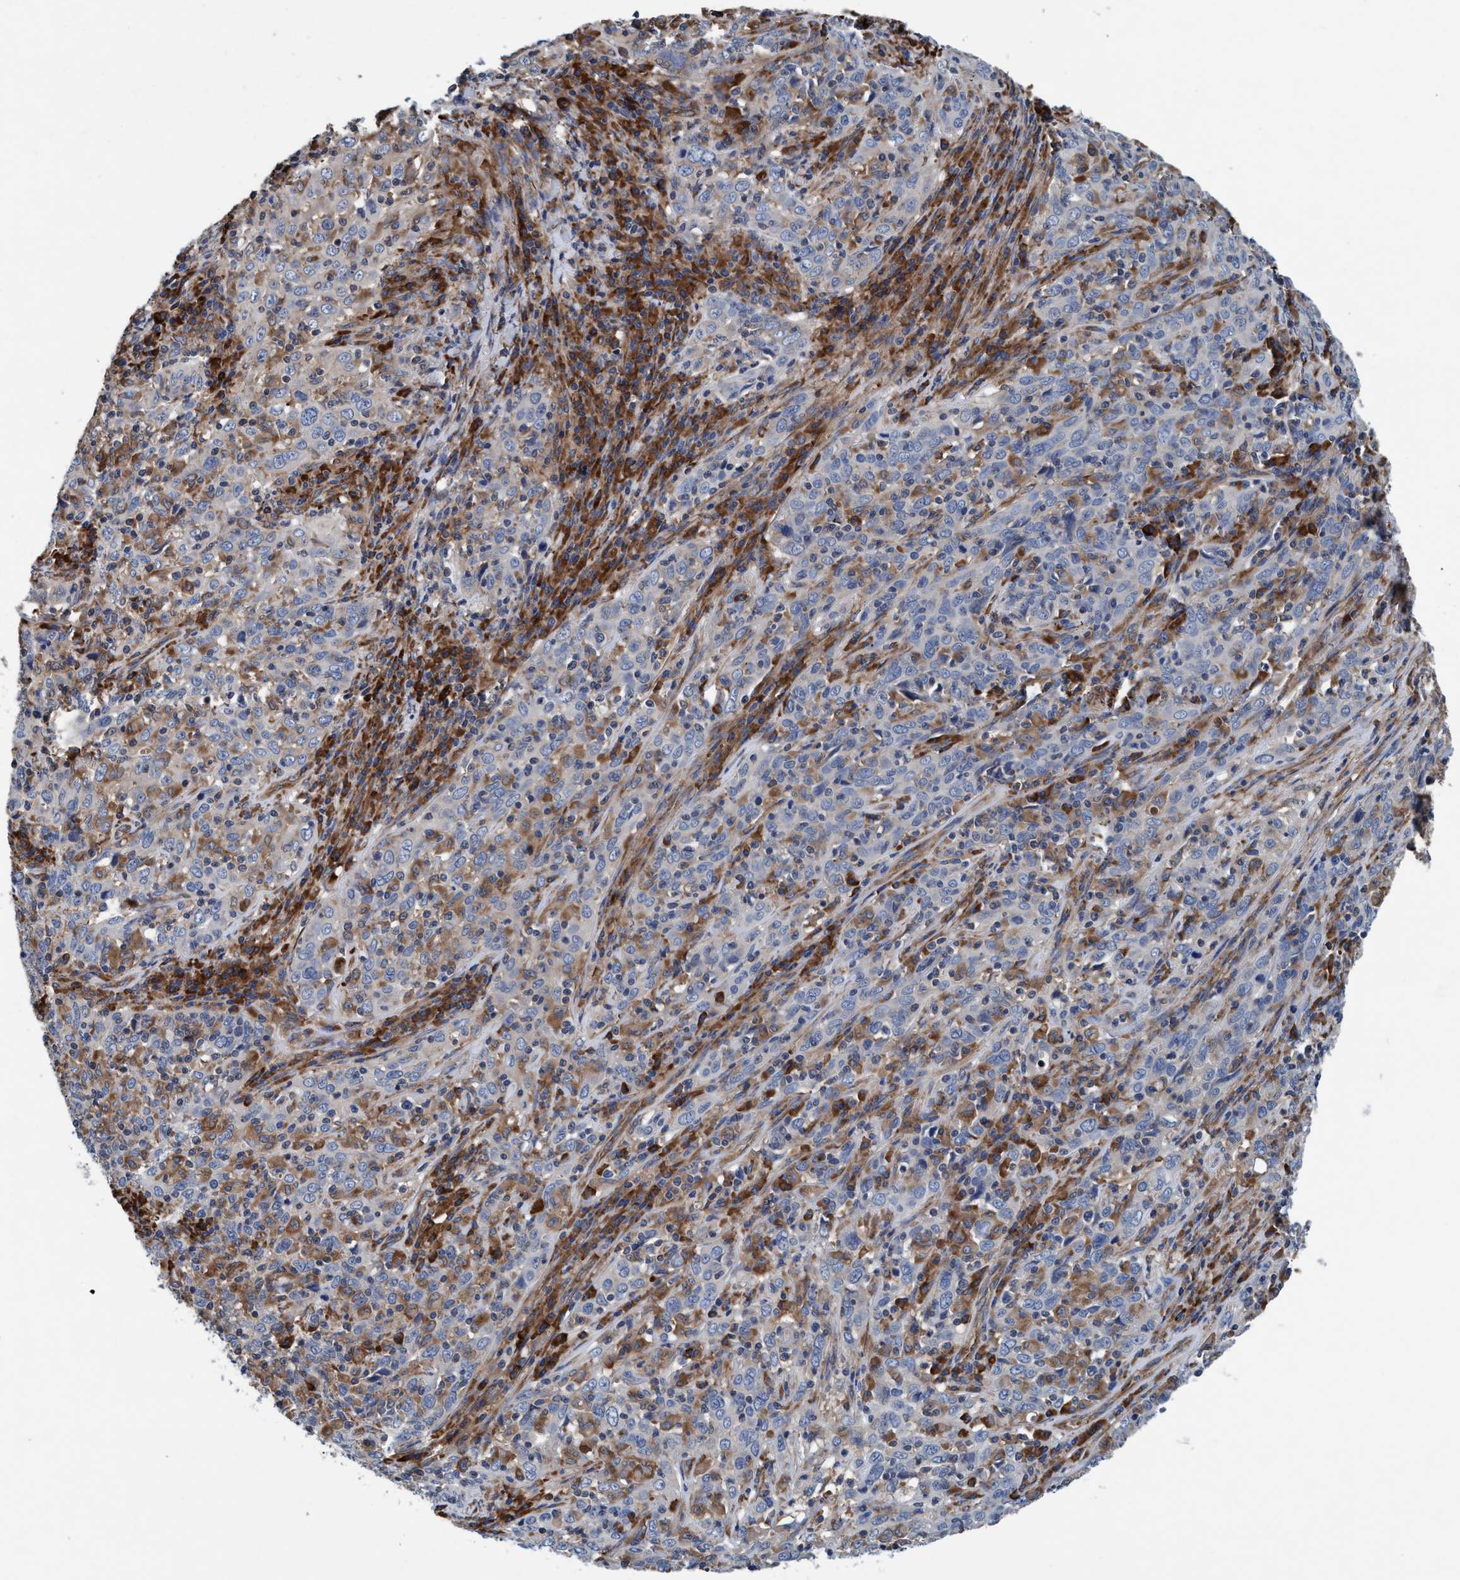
{"staining": {"intensity": "moderate", "quantity": "<25%", "location": "cytoplasmic/membranous"}, "tissue": "cervical cancer", "cell_type": "Tumor cells", "image_type": "cancer", "snomed": [{"axis": "morphology", "description": "Squamous cell carcinoma, NOS"}, {"axis": "topography", "description": "Cervix"}], "caption": "A brown stain highlights moderate cytoplasmic/membranous expression of a protein in squamous cell carcinoma (cervical) tumor cells.", "gene": "ENDOG", "patient": {"sex": "female", "age": 46}}